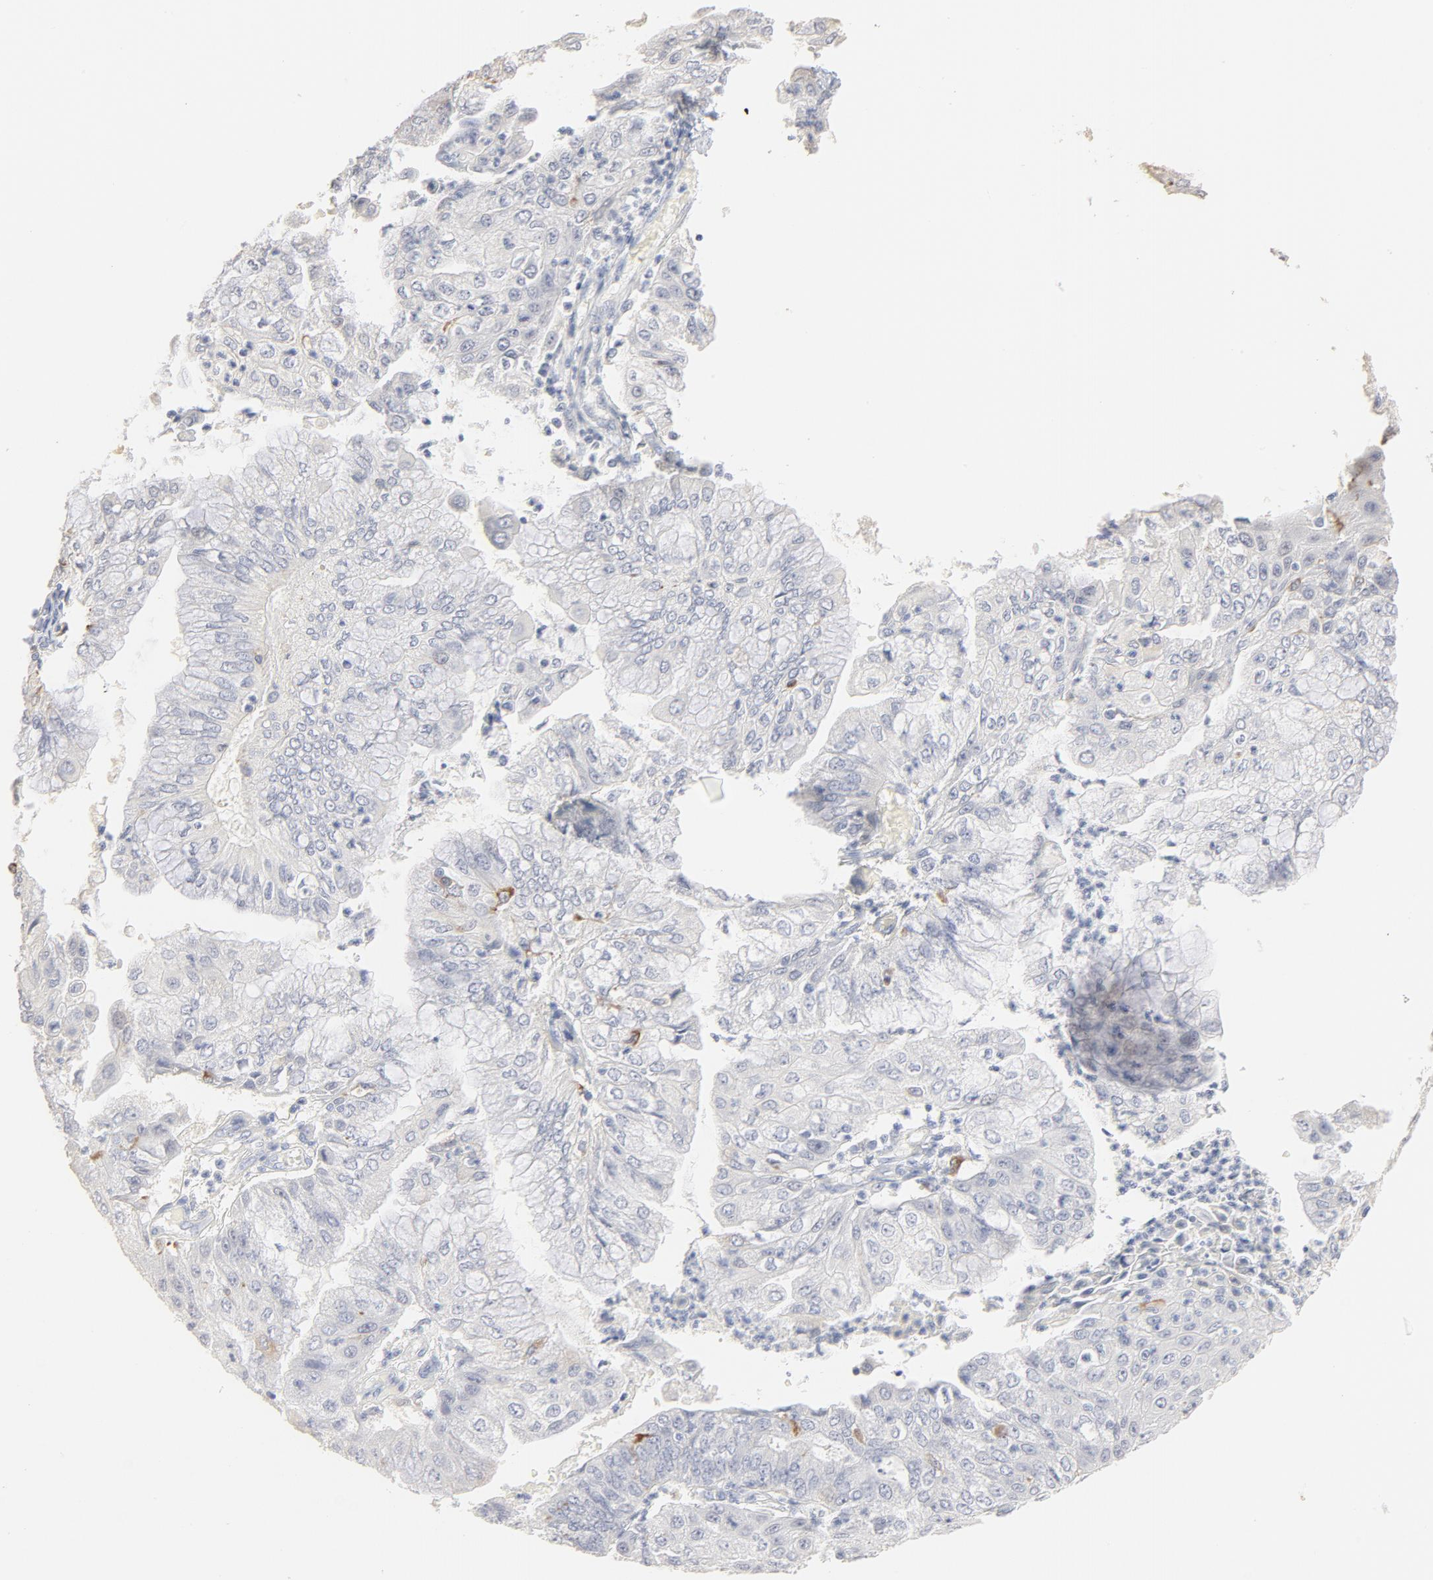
{"staining": {"intensity": "negative", "quantity": "none", "location": "none"}, "tissue": "endometrial cancer", "cell_type": "Tumor cells", "image_type": "cancer", "snomed": [{"axis": "morphology", "description": "Adenocarcinoma, NOS"}, {"axis": "topography", "description": "Endometrium"}], "caption": "High magnification brightfield microscopy of endometrial cancer (adenocarcinoma) stained with DAB (brown) and counterstained with hematoxylin (blue): tumor cells show no significant positivity. (Brightfield microscopy of DAB immunohistochemistry (IHC) at high magnification).", "gene": "FCGBP", "patient": {"sex": "female", "age": 79}}